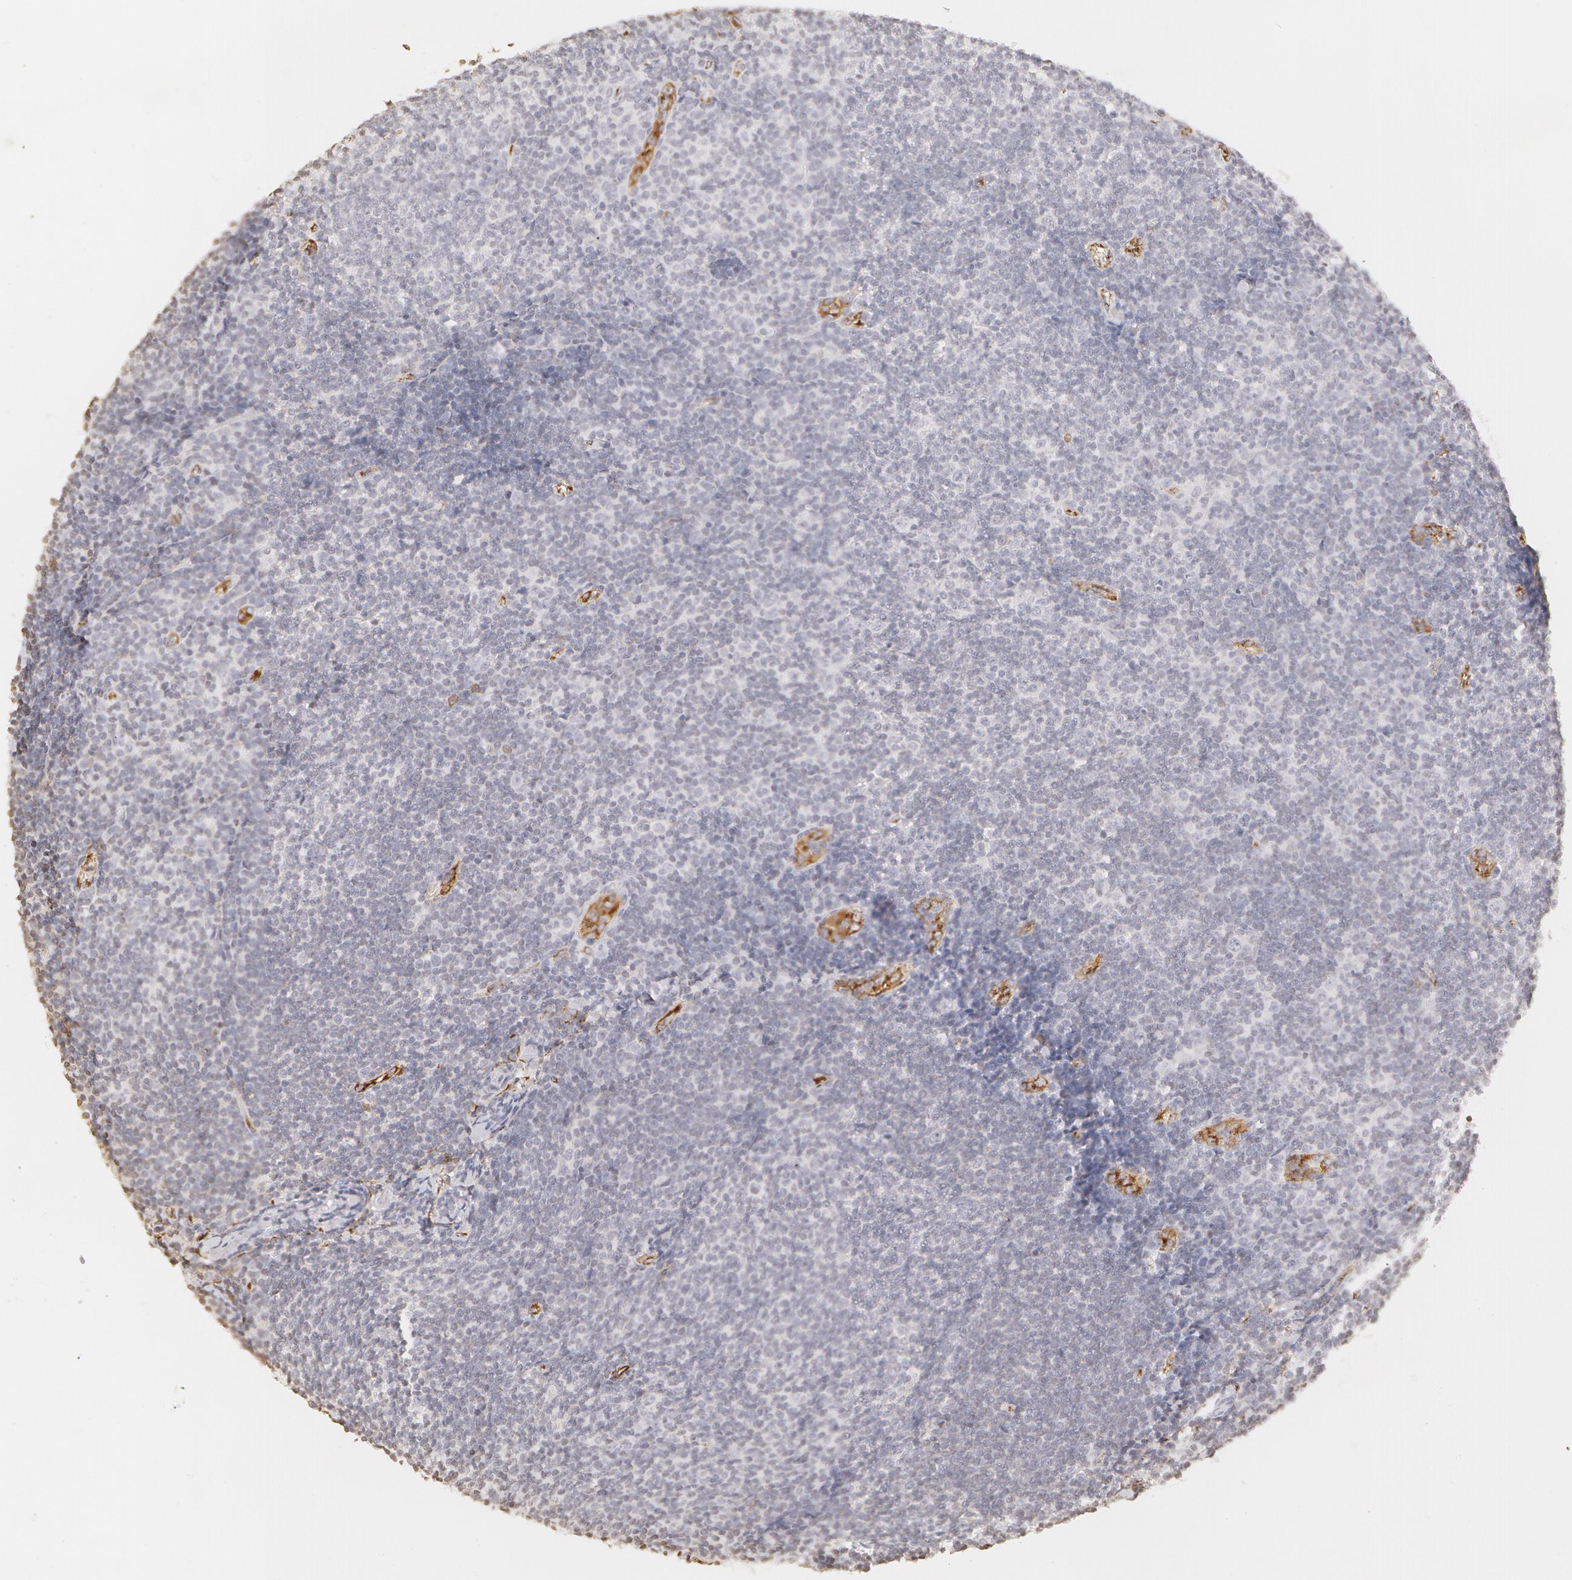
{"staining": {"intensity": "negative", "quantity": "none", "location": "none"}, "tissue": "lymphoma", "cell_type": "Tumor cells", "image_type": "cancer", "snomed": [{"axis": "morphology", "description": "Malignant lymphoma, non-Hodgkin's type, Low grade"}, {"axis": "topography", "description": "Lymph node"}], "caption": "Immunohistochemistry micrograph of malignant lymphoma, non-Hodgkin's type (low-grade) stained for a protein (brown), which exhibits no staining in tumor cells.", "gene": "VWF", "patient": {"sex": "male", "age": 49}}